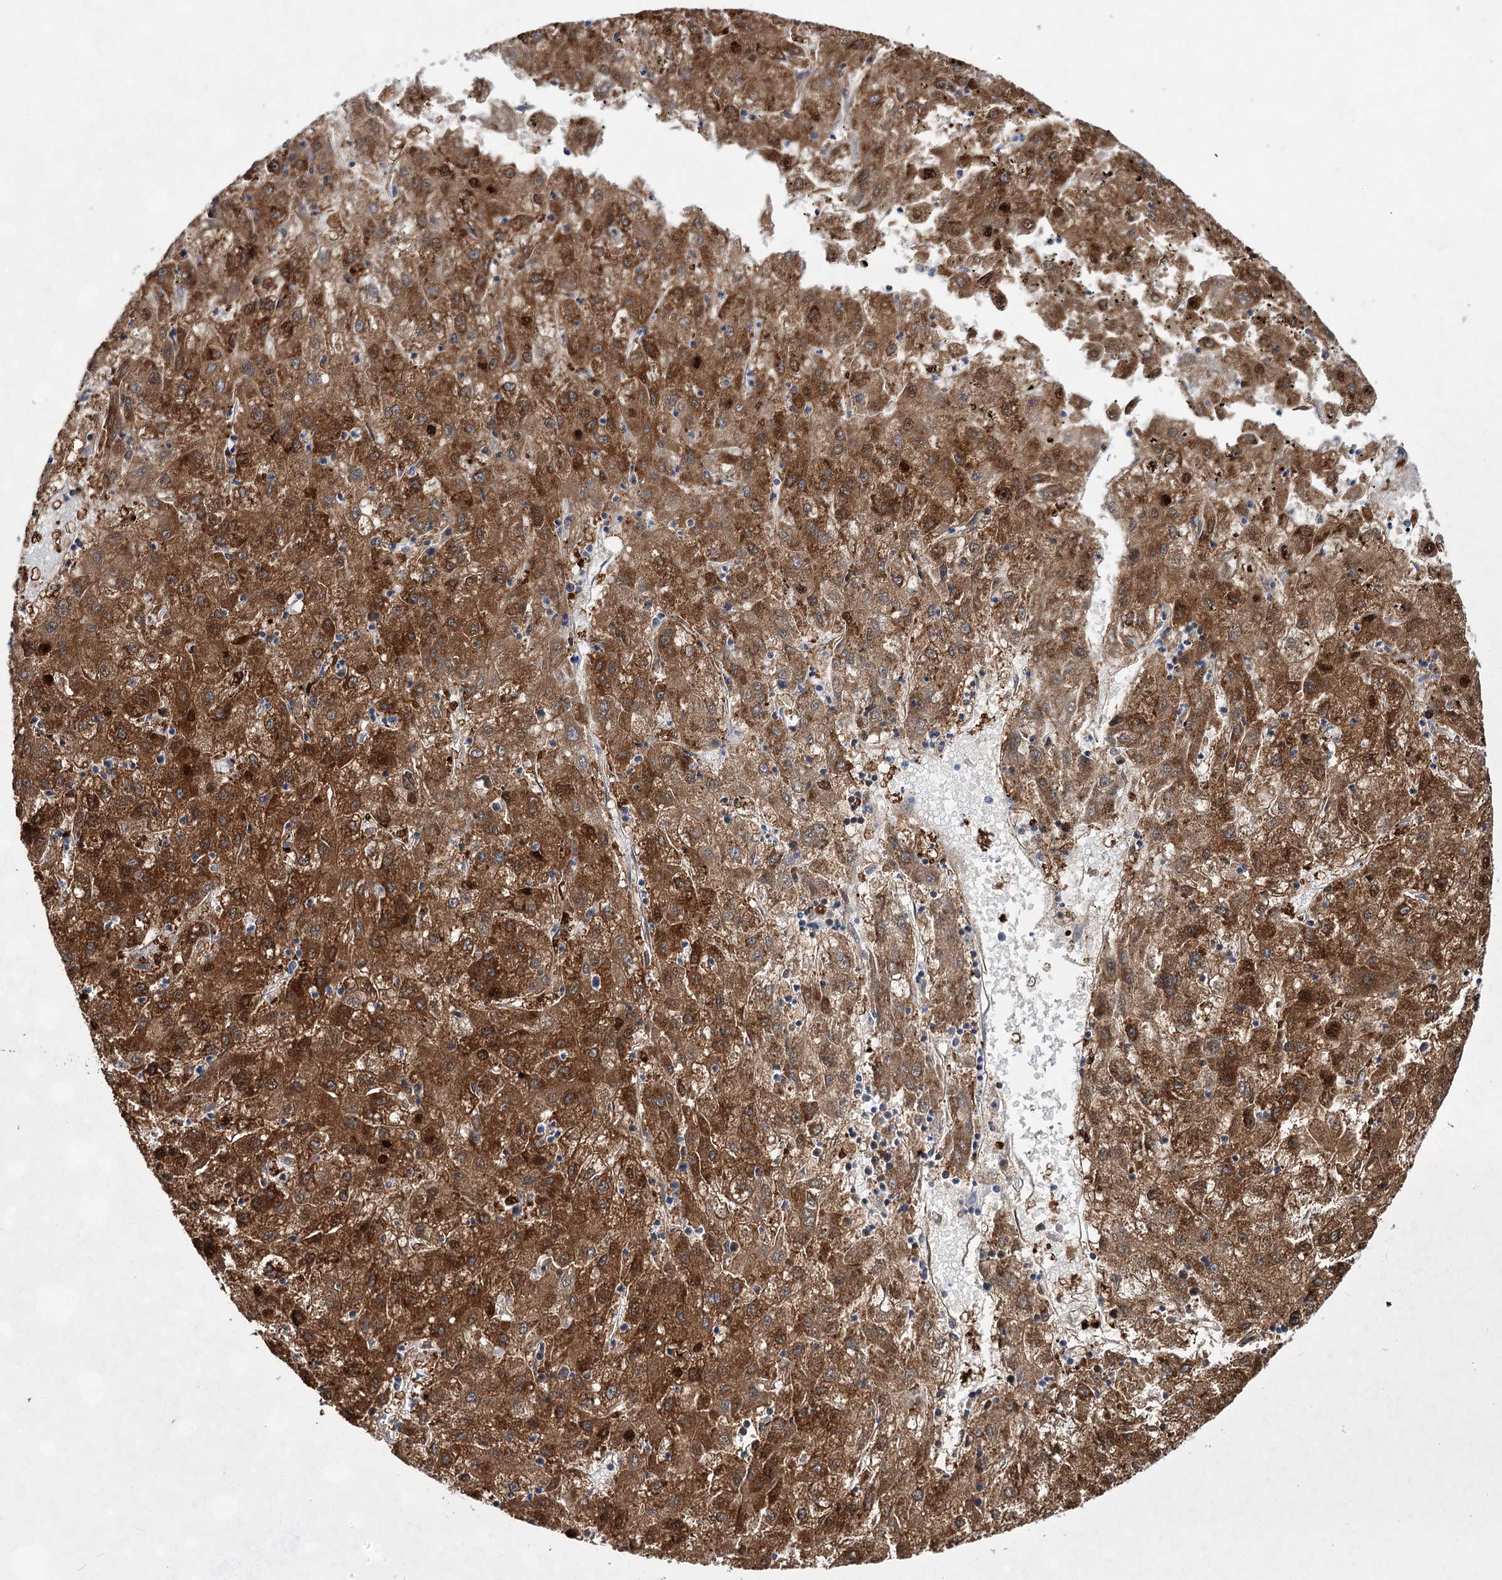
{"staining": {"intensity": "strong", "quantity": ">75%", "location": "cytoplasmic/membranous"}, "tissue": "liver cancer", "cell_type": "Tumor cells", "image_type": "cancer", "snomed": [{"axis": "morphology", "description": "Carcinoma, Hepatocellular, NOS"}, {"axis": "topography", "description": "Liver"}], "caption": "Immunohistochemical staining of human liver cancer (hepatocellular carcinoma) shows high levels of strong cytoplasmic/membranous protein positivity in about >75% of tumor cells.", "gene": "UGDH", "patient": {"sex": "male", "age": 72}}